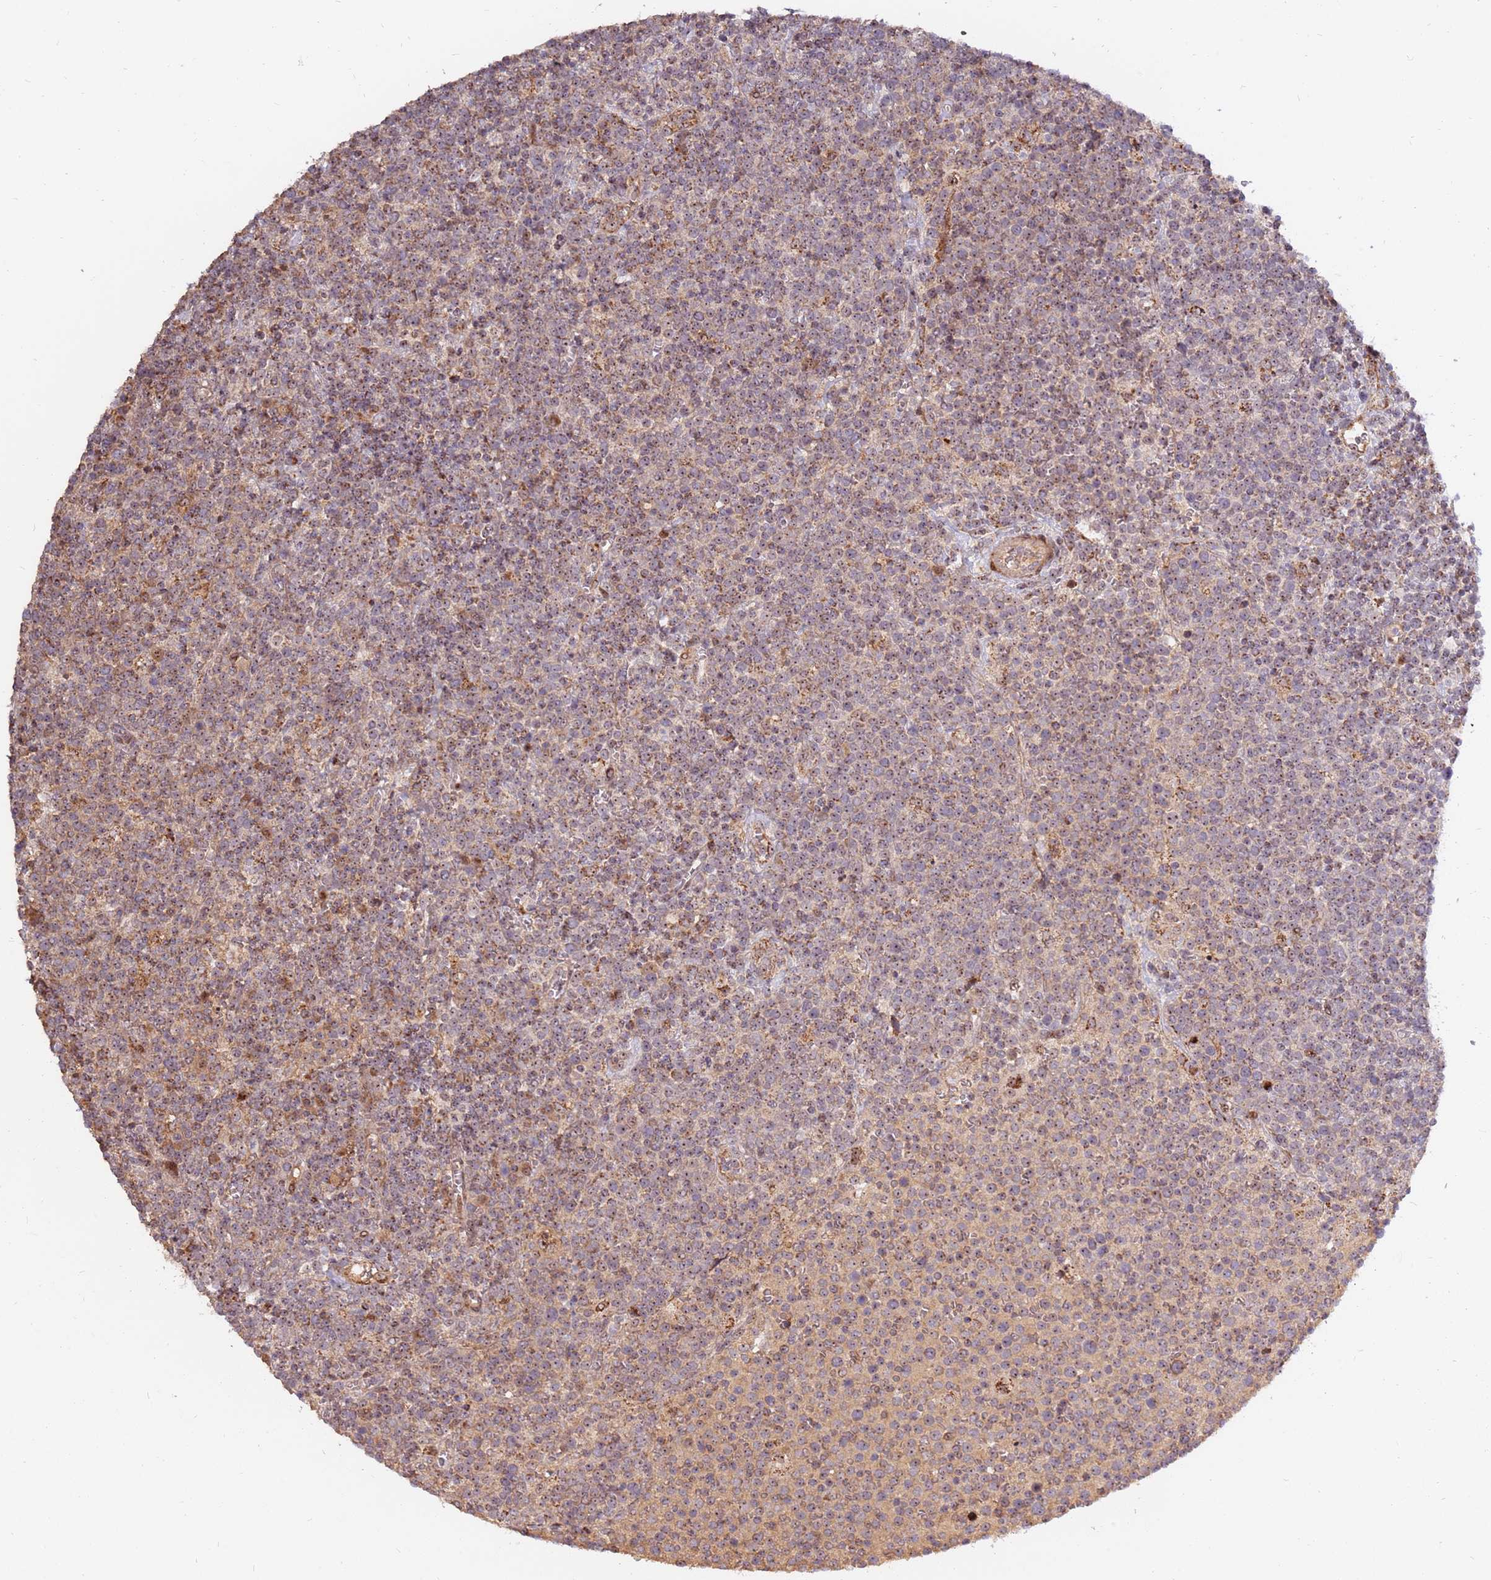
{"staining": {"intensity": "weak", "quantity": "25%-75%", "location": "cytoplasmic/membranous"}, "tissue": "lymphoma", "cell_type": "Tumor cells", "image_type": "cancer", "snomed": [{"axis": "morphology", "description": "Malignant lymphoma, non-Hodgkin's type, High grade"}, {"axis": "topography", "description": "Lymph node"}], "caption": "Immunohistochemical staining of lymphoma exhibits weak cytoplasmic/membranous protein expression in approximately 25%-75% of tumor cells.", "gene": "KIF25", "patient": {"sex": "male", "age": 61}}